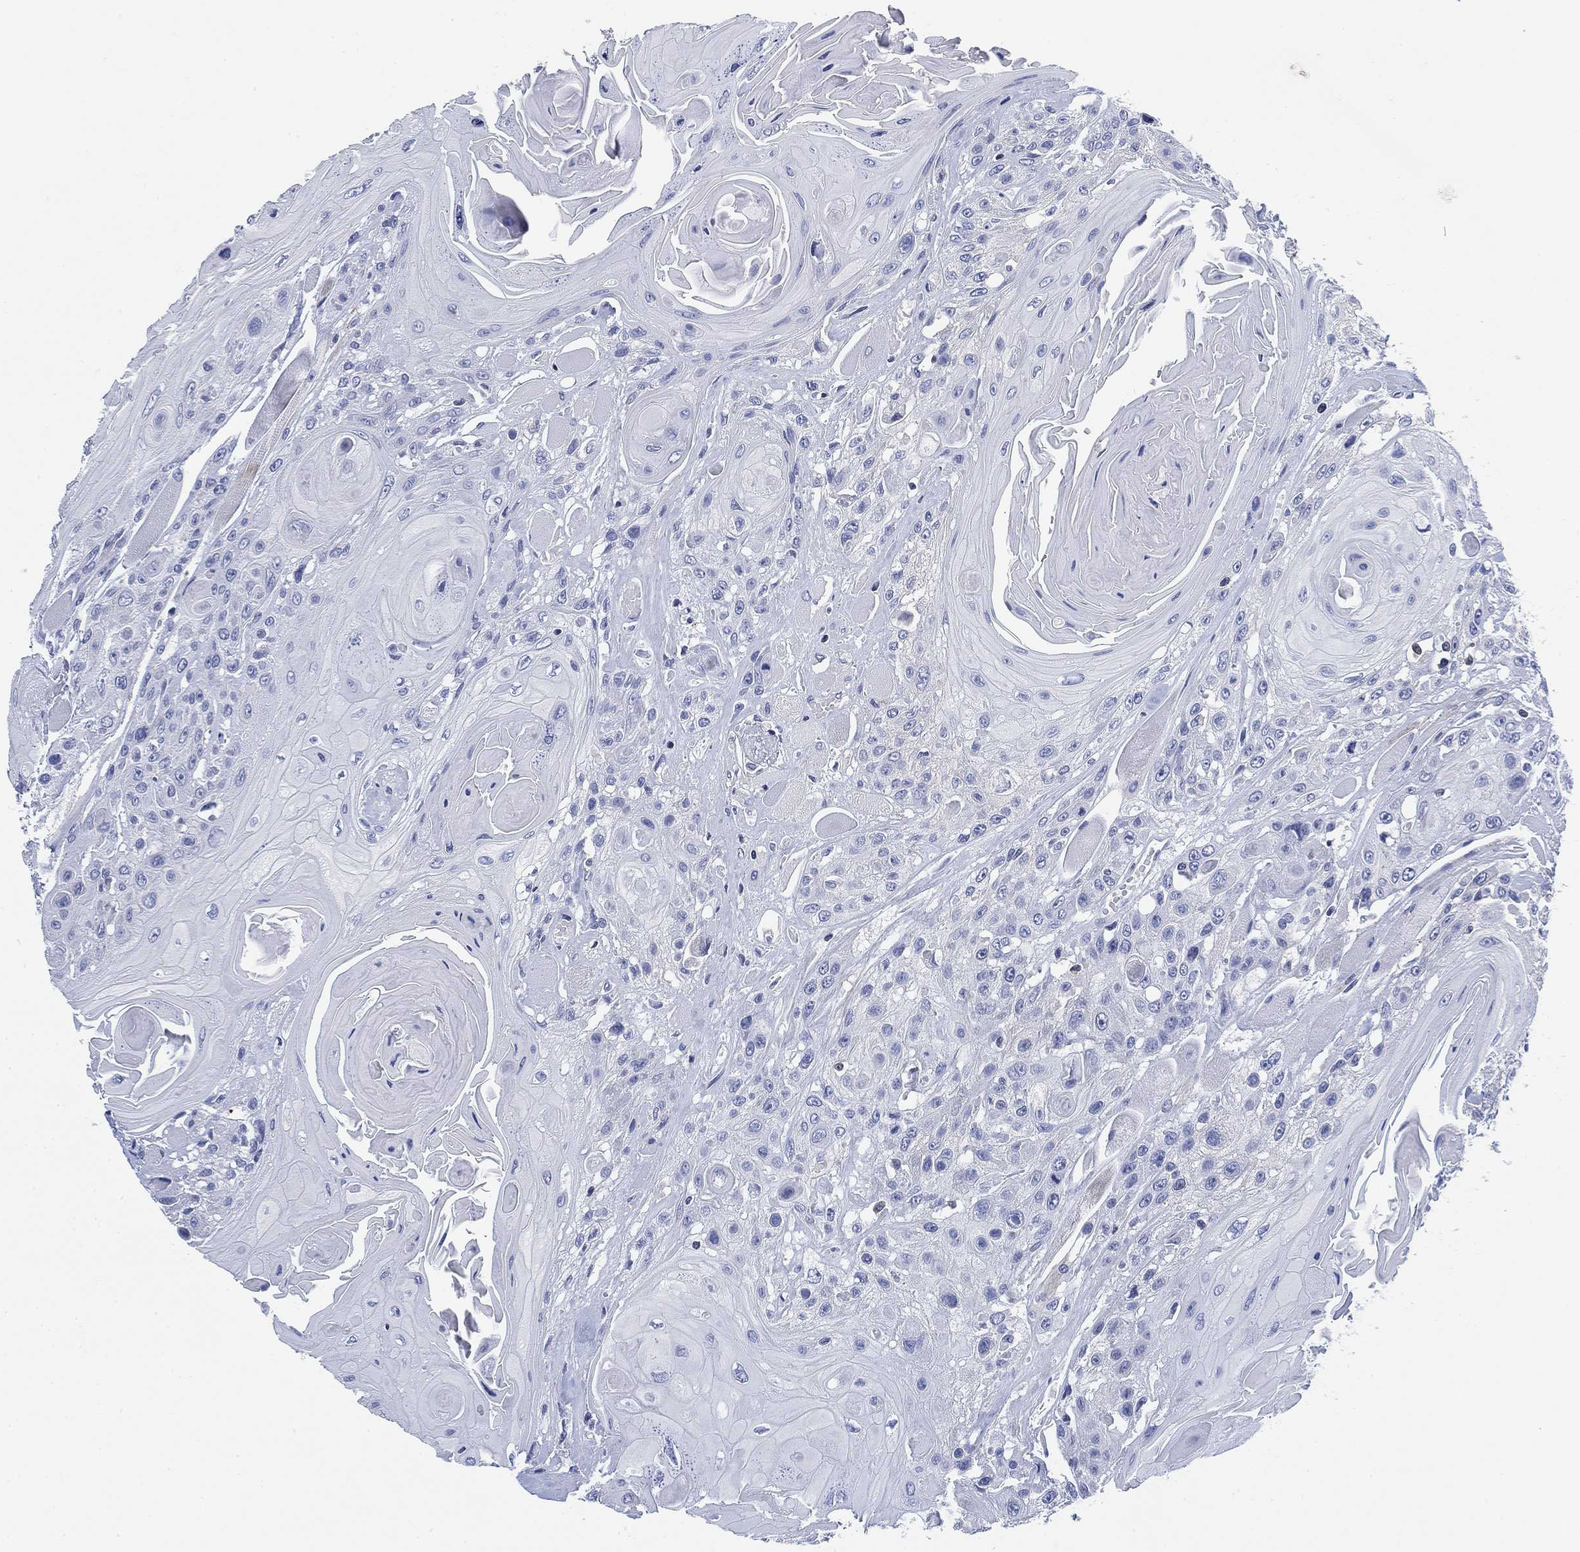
{"staining": {"intensity": "negative", "quantity": "none", "location": "none"}, "tissue": "head and neck cancer", "cell_type": "Tumor cells", "image_type": "cancer", "snomed": [{"axis": "morphology", "description": "Squamous cell carcinoma, NOS"}, {"axis": "topography", "description": "Head-Neck"}], "caption": "Immunohistochemistry (IHC) micrograph of head and neck squamous cell carcinoma stained for a protein (brown), which demonstrates no expression in tumor cells.", "gene": "FYB1", "patient": {"sex": "female", "age": 59}}